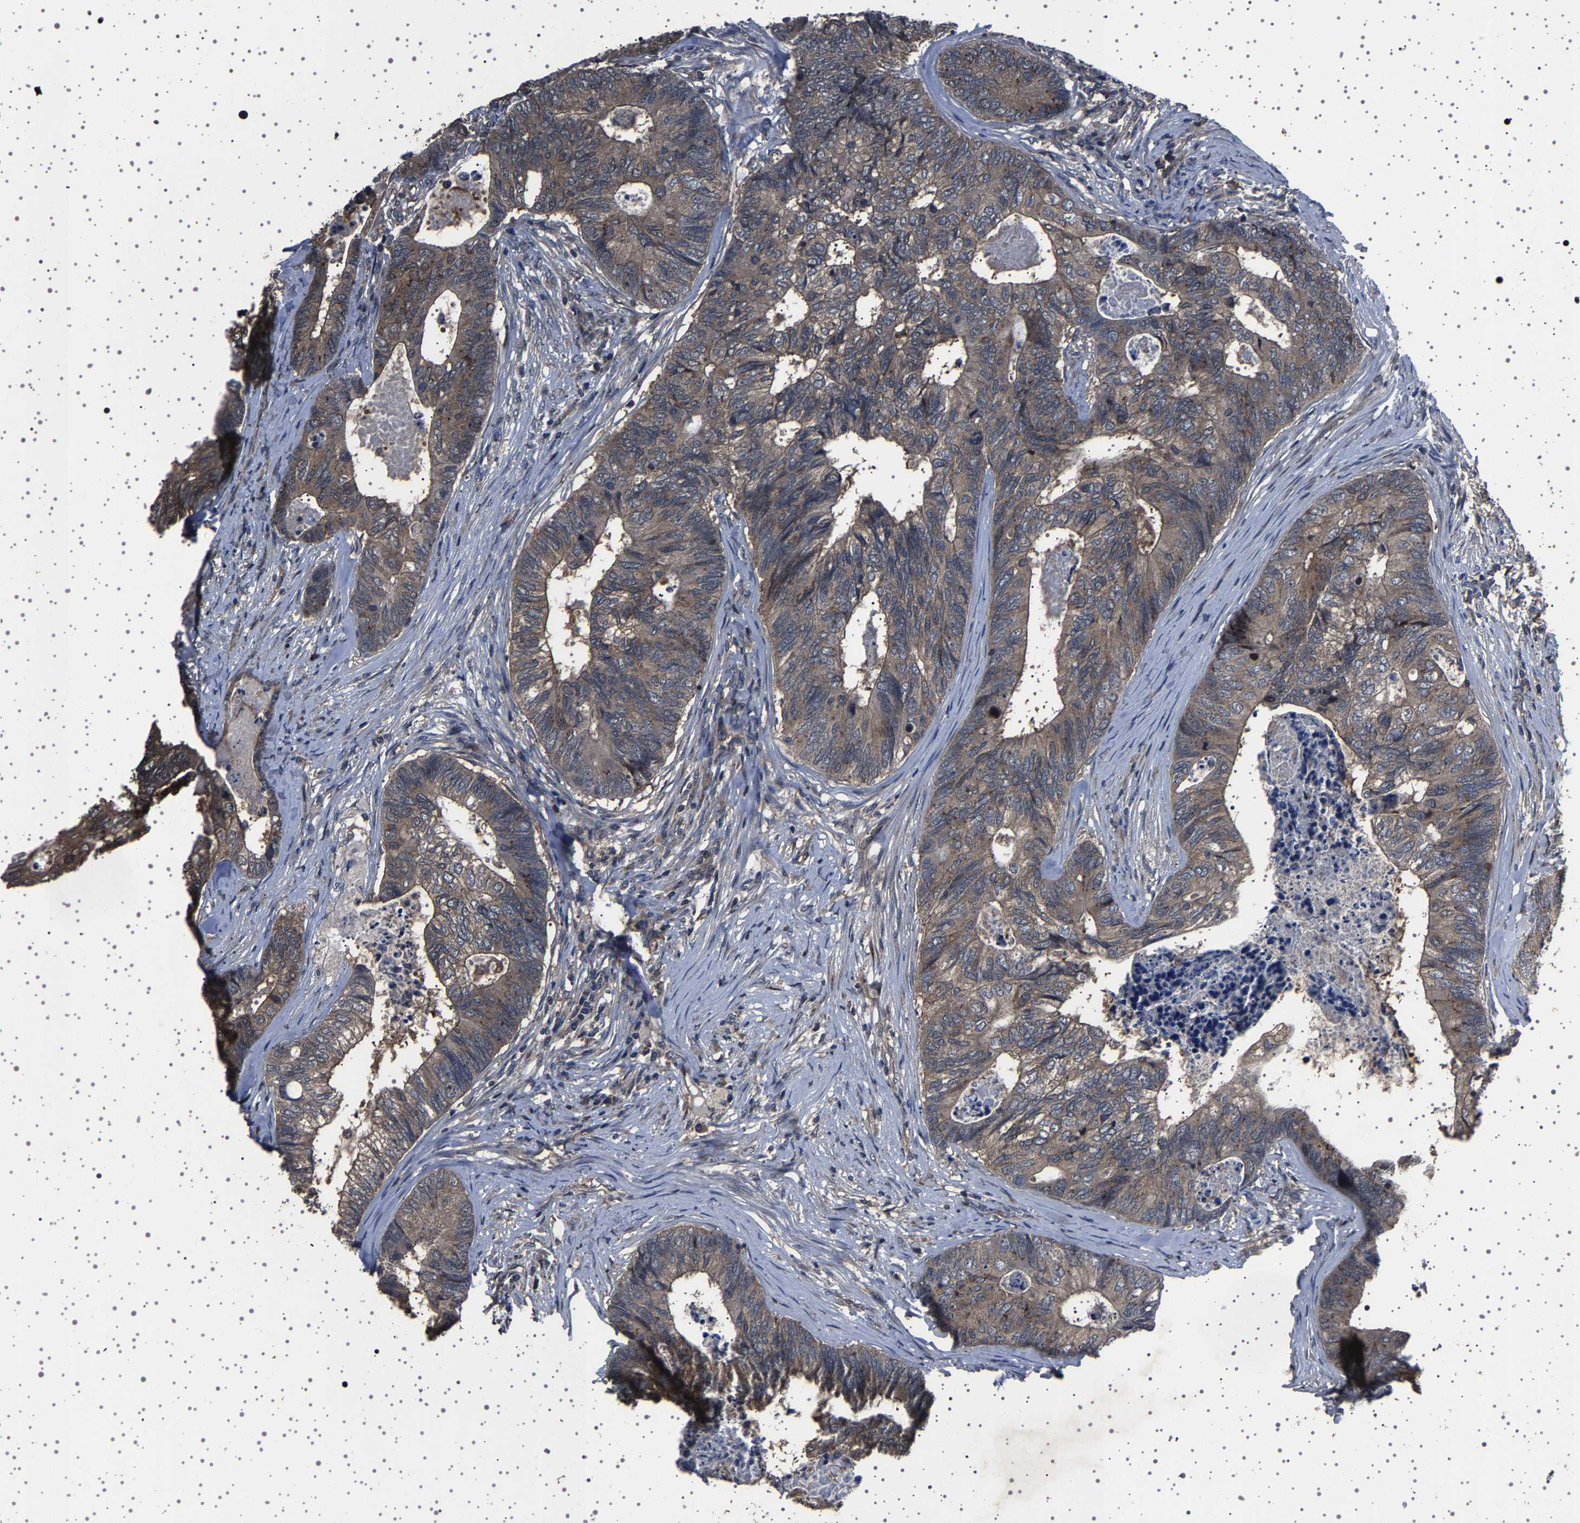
{"staining": {"intensity": "moderate", "quantity": "<25%", "location": "cytoplasmic/membranous"}, "tissue": "colorectal cancer", "cell_type": "Tumor cells", "image_type": "cancer", "snomed": [{"axis": "morphology", "description": "Adenocarcinoma, NOS"}, {"axis": "topography", "description": "Colon"}], "caption": "Colorectal adenocarcinoma stained for a protein (brown) shows moderate cytoplasmic/membranous positive positivity in about <25% of tumor cells.", "gene": "NCKAP1", "patient": {"sex": "female", "age": 67}}